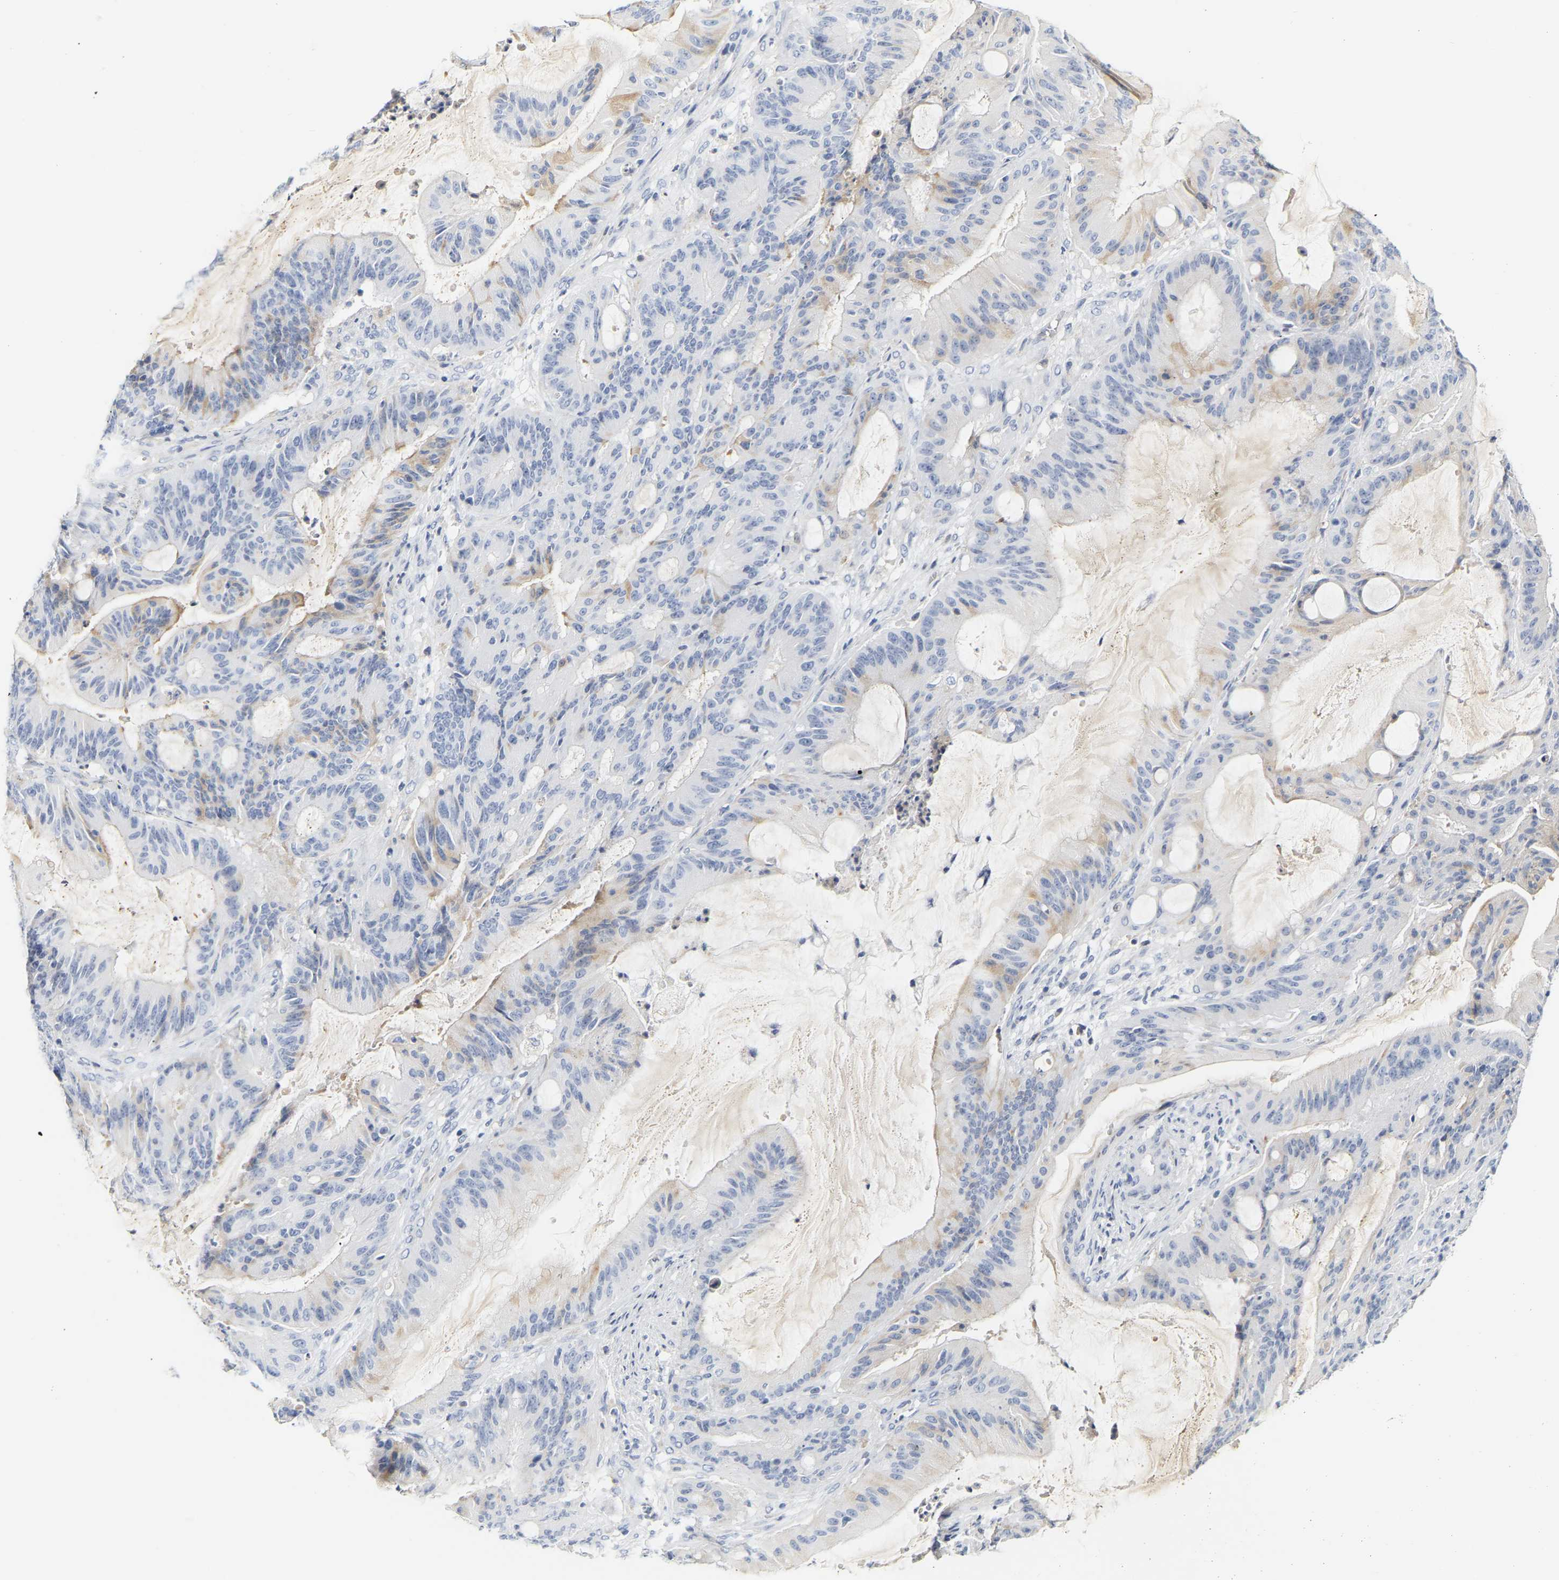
{"staining": {"intensity": "negative", "quantity": "none", "location": "none"}, "tissue": "liver cancer", "cell_type": "Tumor cells", "image_type": "cancer", "snomed": [{"axis": "morphology", "description": "Normal tissue, NOS"}, {"axis": "morphology", "description": "Cholangiocarcinoma"}, {"axis": "topography", "description": "Liver"}, {"axis": "topography", "description": "Peripheral nerve tissue"}], "caption": "An immunohistochemistry (IHC) histopathology image of liver cancer (cholangiocarcinoma) is shown. There is no staining in tumor cells of liver cancer (cholangiocarcinoma).", "gene": "GNAS", "patient": {"sex": "female", "age": 73}}